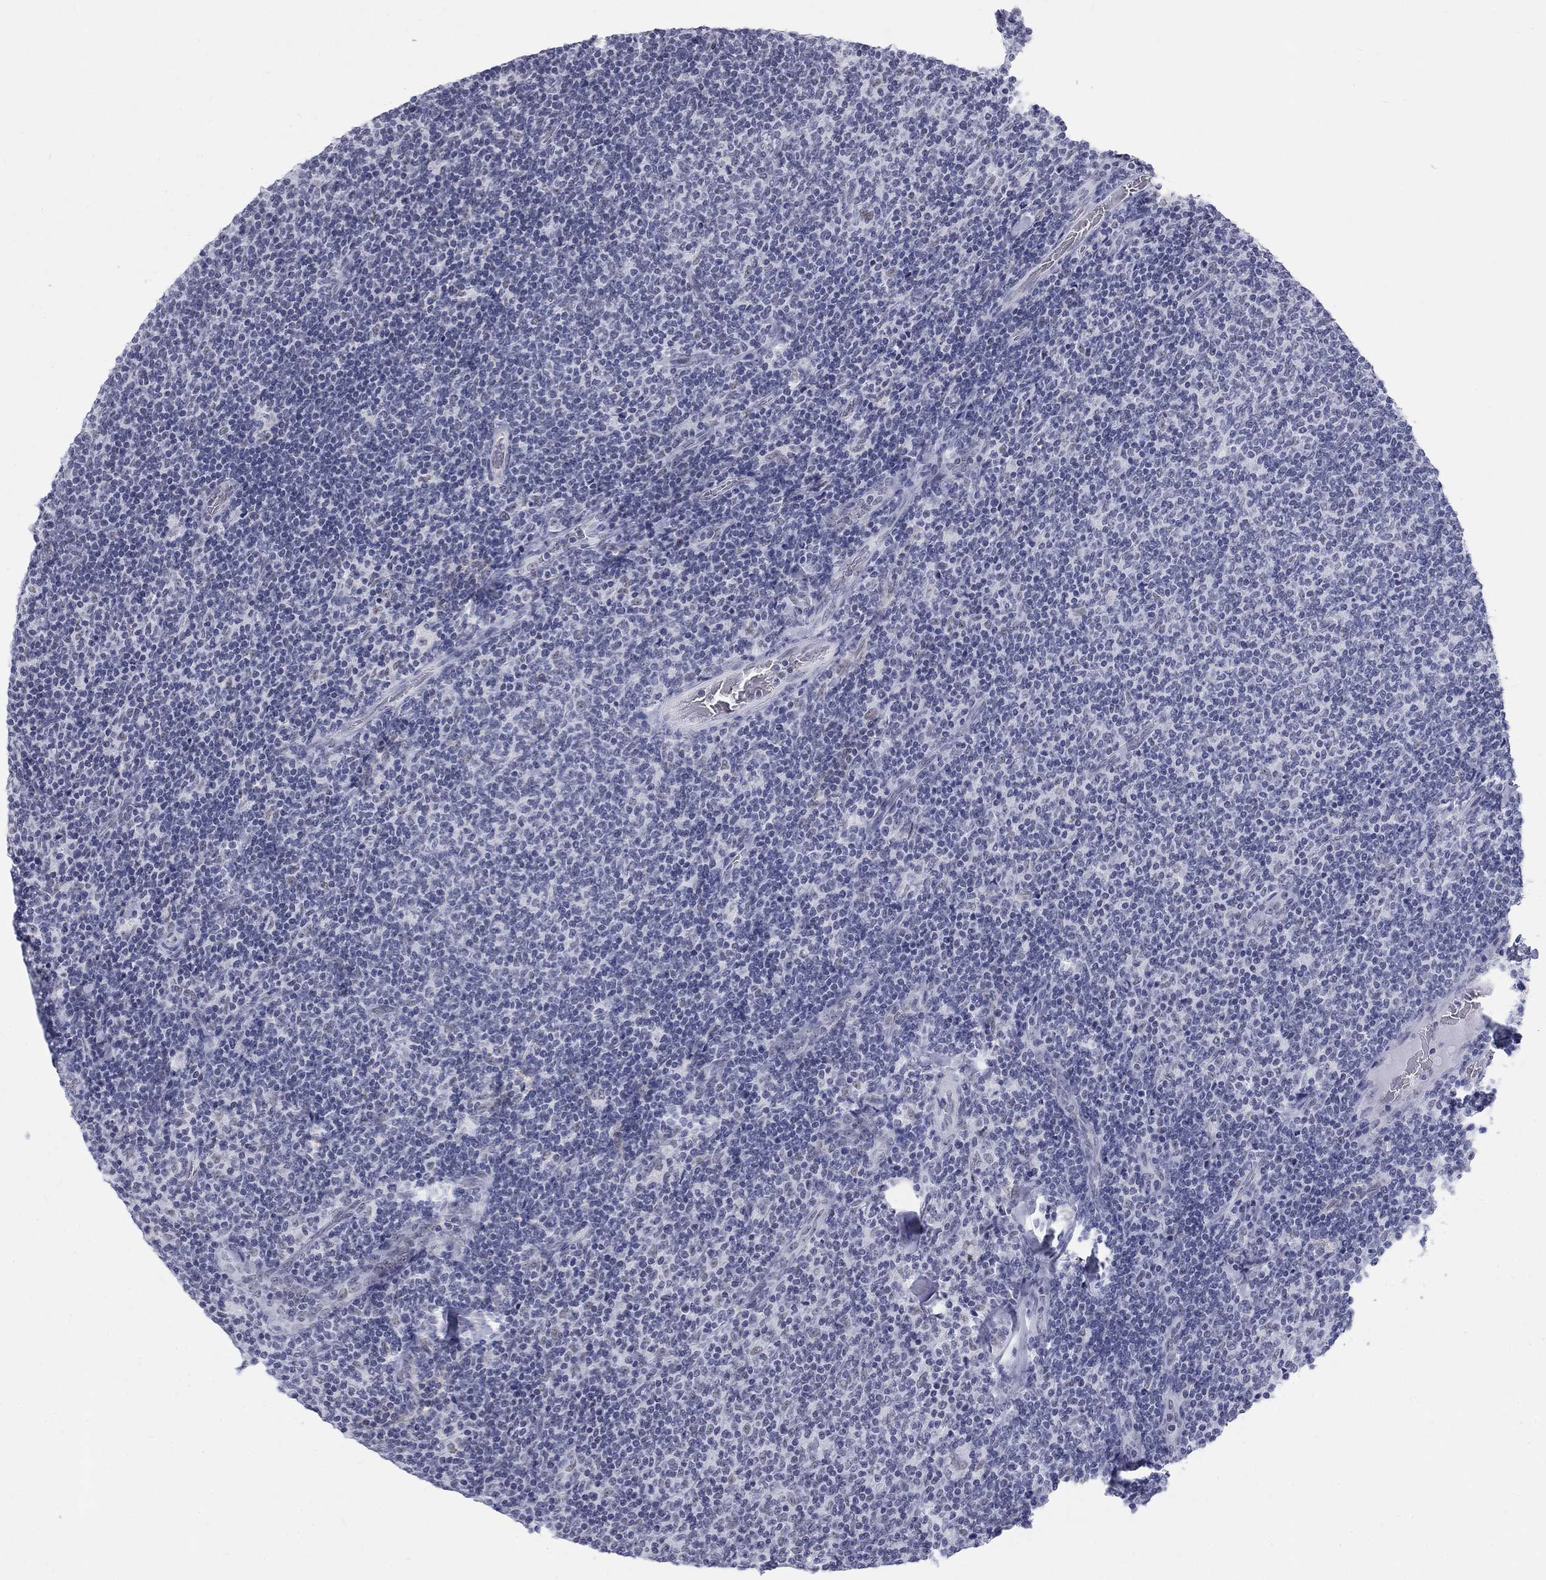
{"staining": {"intensity": "negative", "quantity": "none", "location": "none"}, "tissue": "lymphoma", "cell_type": "Tumor cells", "image_type": "cancer", "snomed": [{"axis": "morphology", "description": "Malignant lymphoma, non-Hodgkin's type, Low grade"}, {"axis": "topography", "description": "Lymph node"}], "caption": "This photomicrograph is of lymphoma stained with IHC to label a protein in brown with the nuclei are counter-stained blue. There is no positivity in tumor cells.", "gene": "DMTN", "patient": {"sex": "male", "age": 52}}